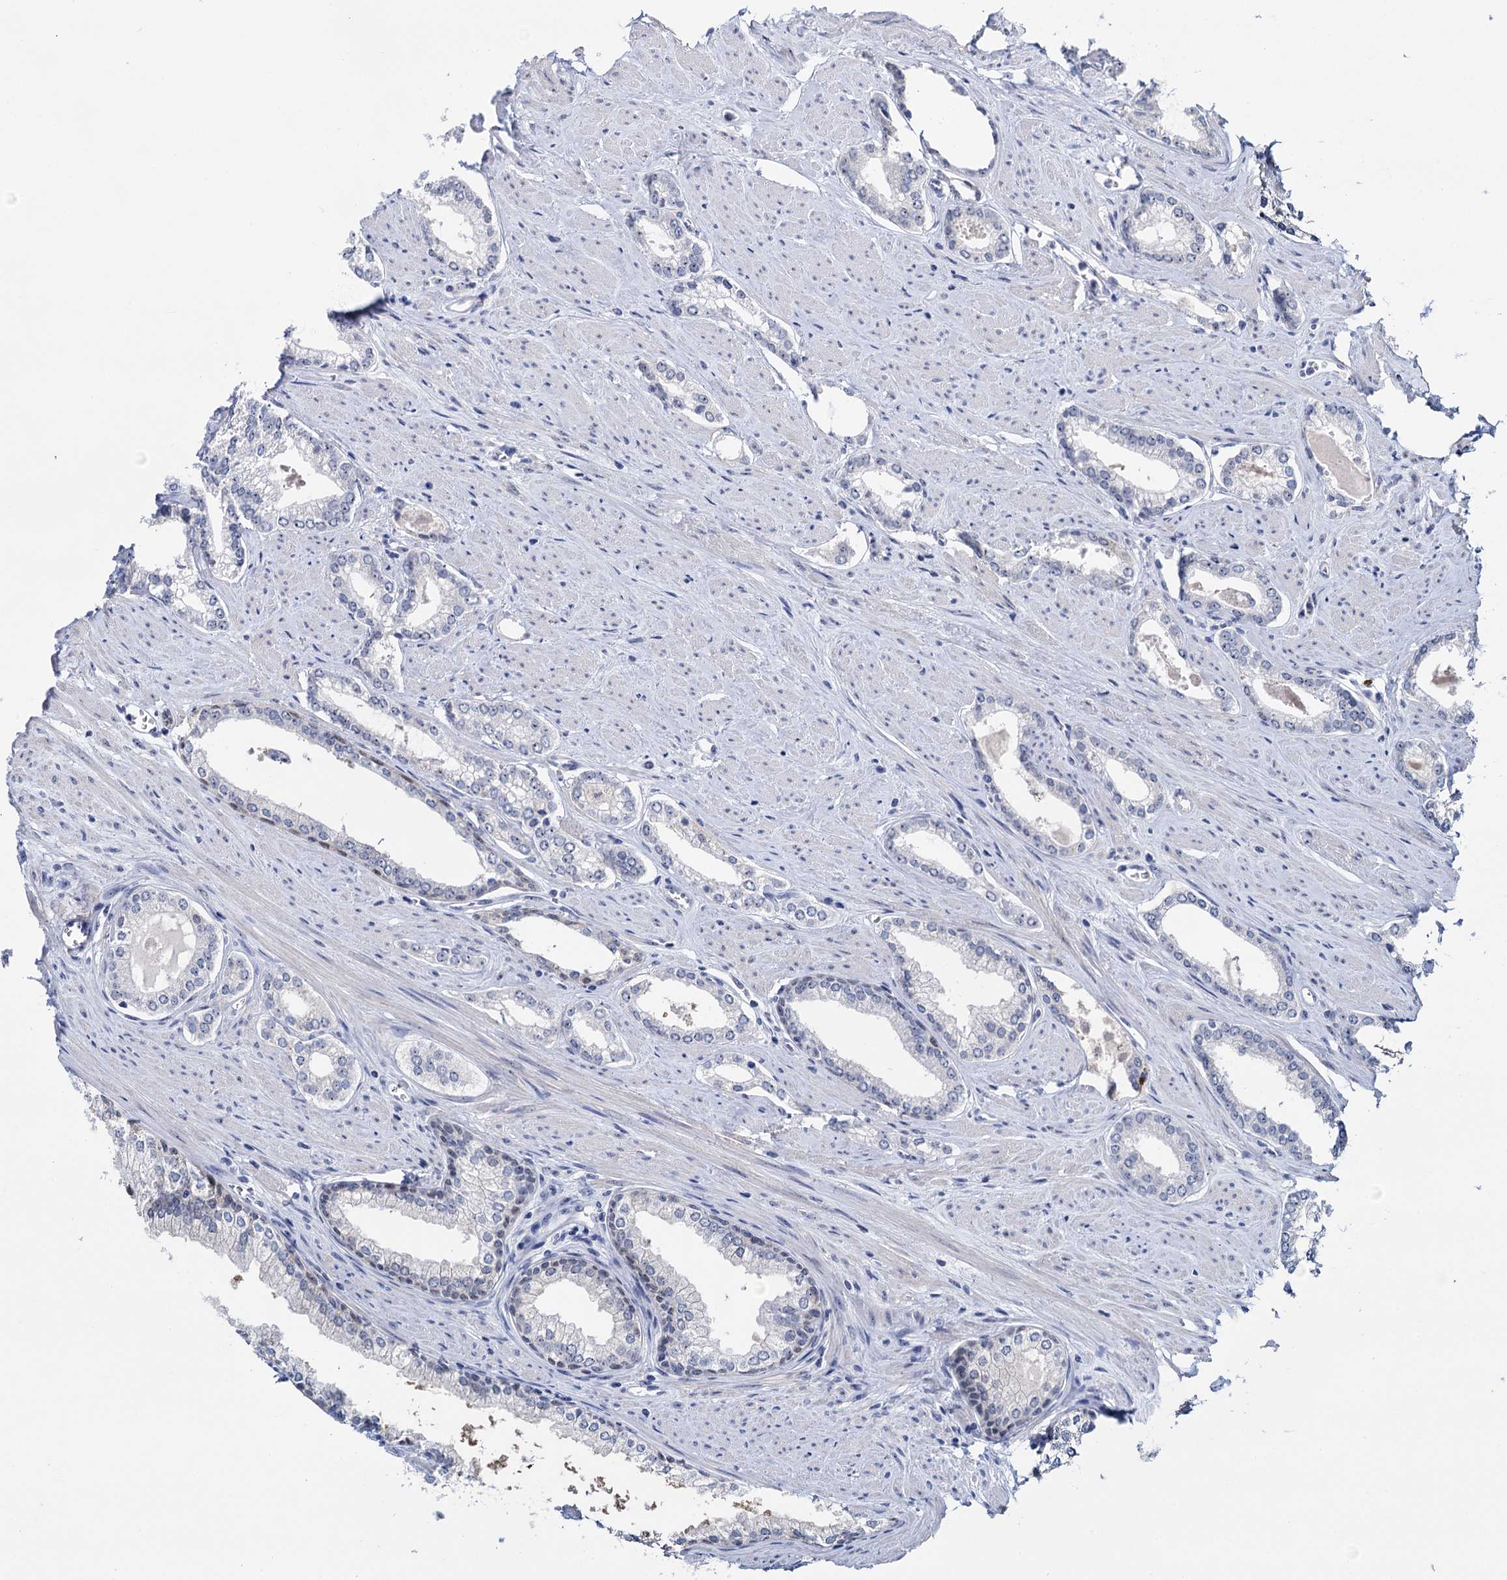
{"staining": {"intensity": "negative", "quantity": "none", "location": "none"}, "tissue": "prostate cancer", "cell_type": "Tumor cells", "image_type": "cancer", "snomed": [{"axis": "morphology", "description": "Adenocarcinoma, Low grade"}, {"axis": "topography", "description": "Prostate and seminal vesicle, NOS"}], "caption": "A high-resolution photomicrograph shows IHC staining of prostate cancer, which reveals no significant expression in tumor cells. (Brightfield microscopy of DAB (3,3'-diaminobenzidine) immunohistochemistry (IHC) at high magnification).", "gene": "SFN", "patient": {"sex": "male", "age": 60}}